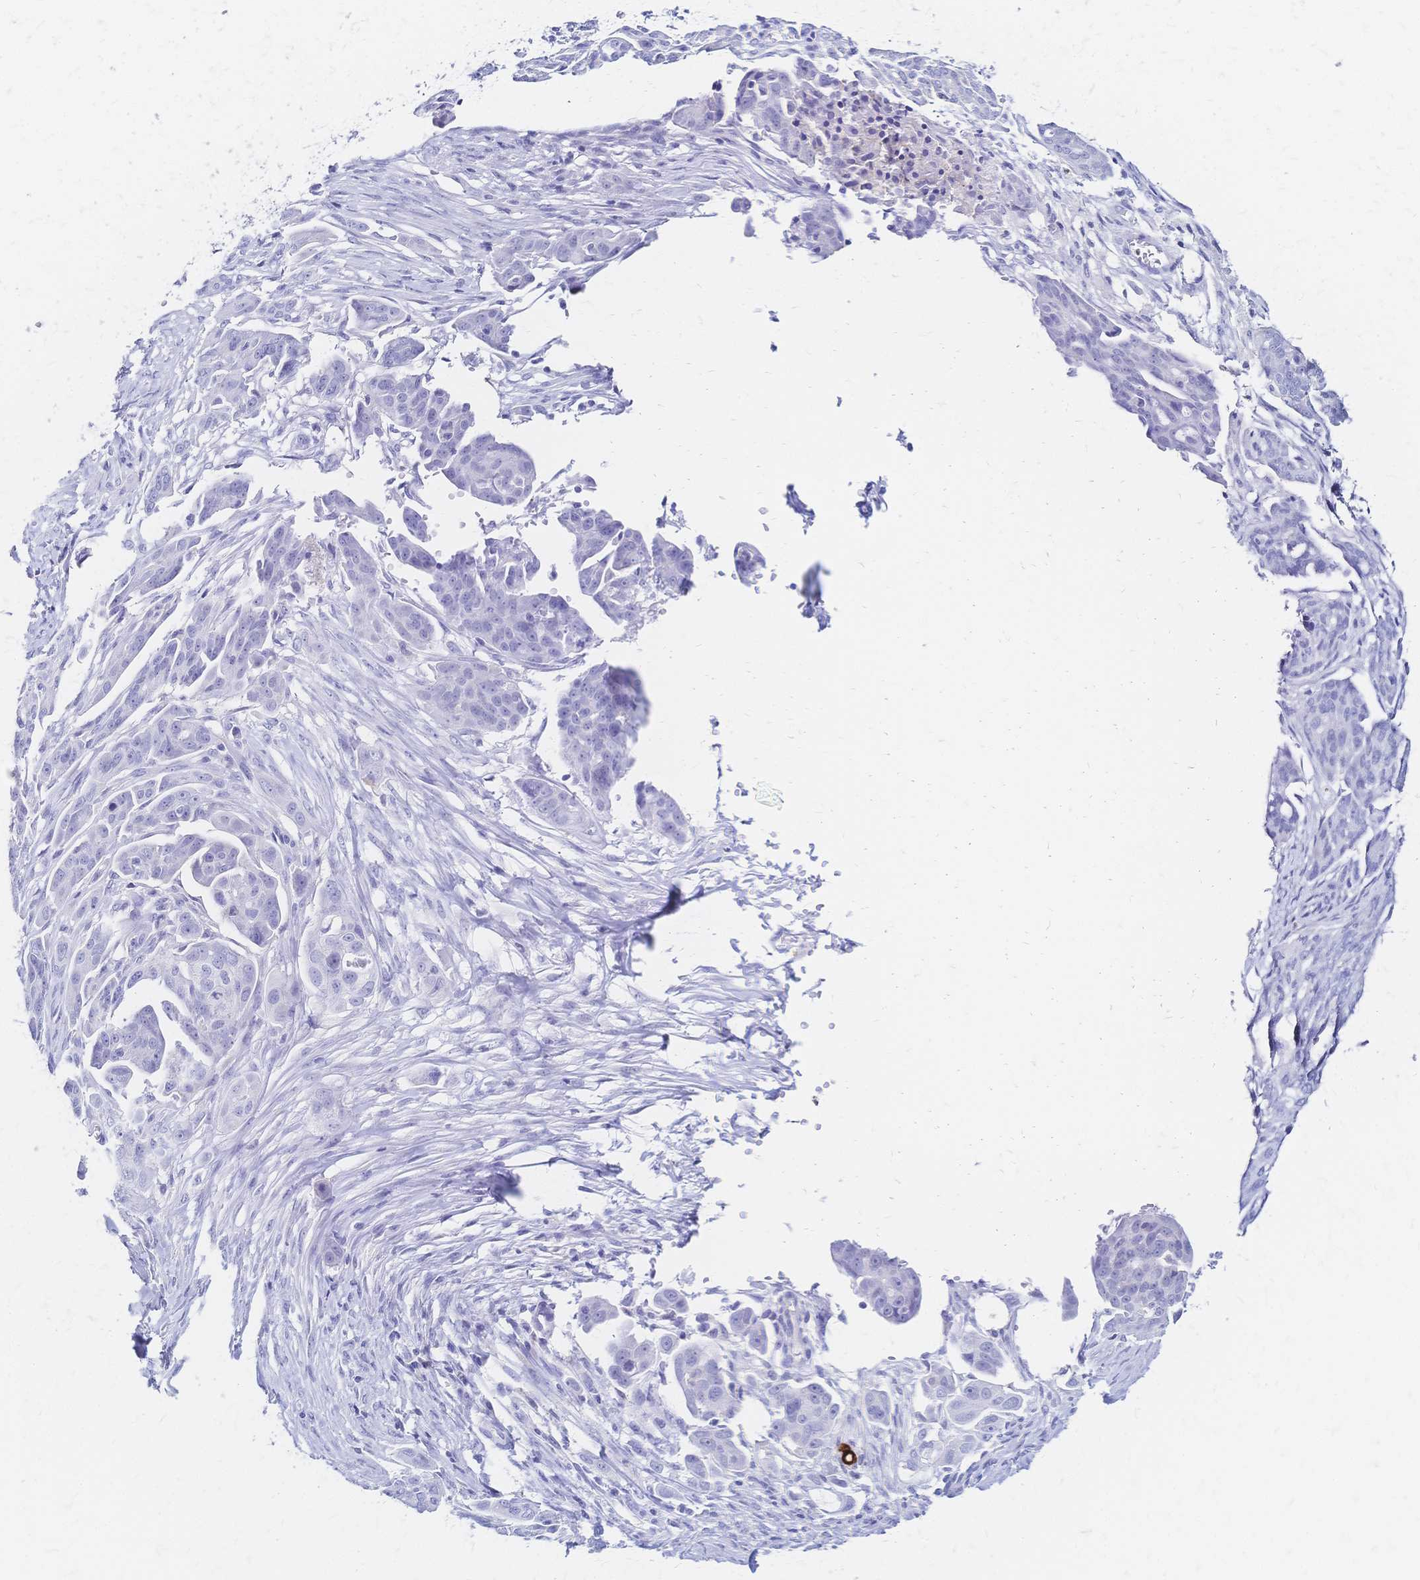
{"staining": {"intensity": "negative", "quantity": "none", "location": "none"}, "tissue": "ovarian cancer", "cell_type": "Tumor cells", "image_type": "cancer", "snomed": [{"axis": "morphology", "description": "Carcinoma, endometroid"}, {"axis": "topography", "description": "Ovary"}], "caption": "Immunohistochemical staining of ovarian cancer shows no significant staining in tumor cells.", "gene": "SLC5A1", "patient": {"sex": "female", "age": 70}}